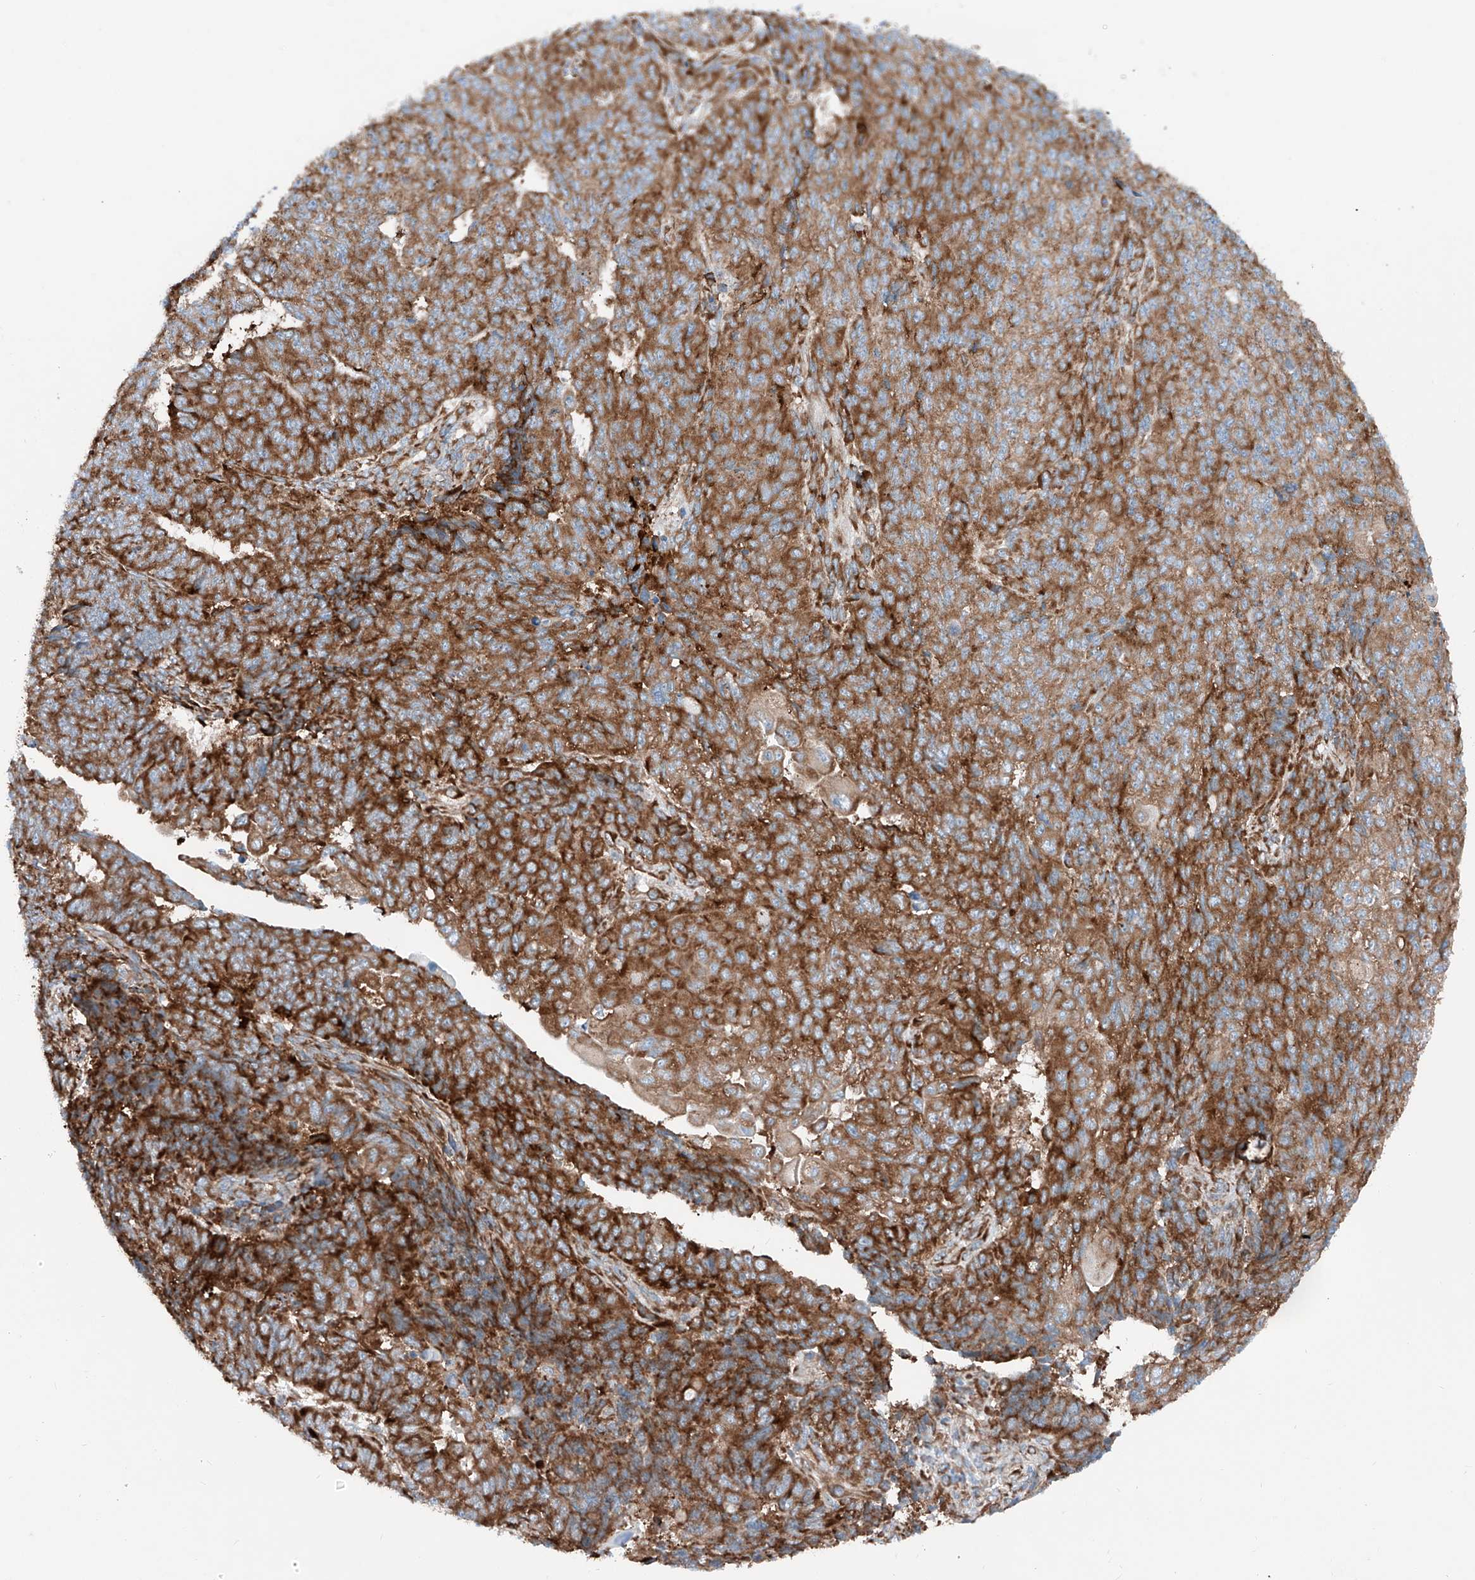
{"staining": {"intensity": "strong", "quantity": ">75%", "location": "cytoplasmic/membranous"}, "tissue": "endometrial cancer", "cell_type": "Tumor cells", "image_type": "cancer", "snomed": [{"axis": "morphology", "description": "Adenocarcinoma, NOS"}, {"axis": "topography", "description": "Endometrium"}], "caption": "High-magnification brightfield microscopy of endometrial adenocarcinoma stained with DAB (3,3'-diaminobenzidine) (brown) and counterstained with hematoxylin (blue). tumor cells exhibit strong cytoplasmic/membranous staining is appreciated in approximately>75% of cells.", "gene": "CRELD1", "patient": {"sex": "female", "age": 32}}